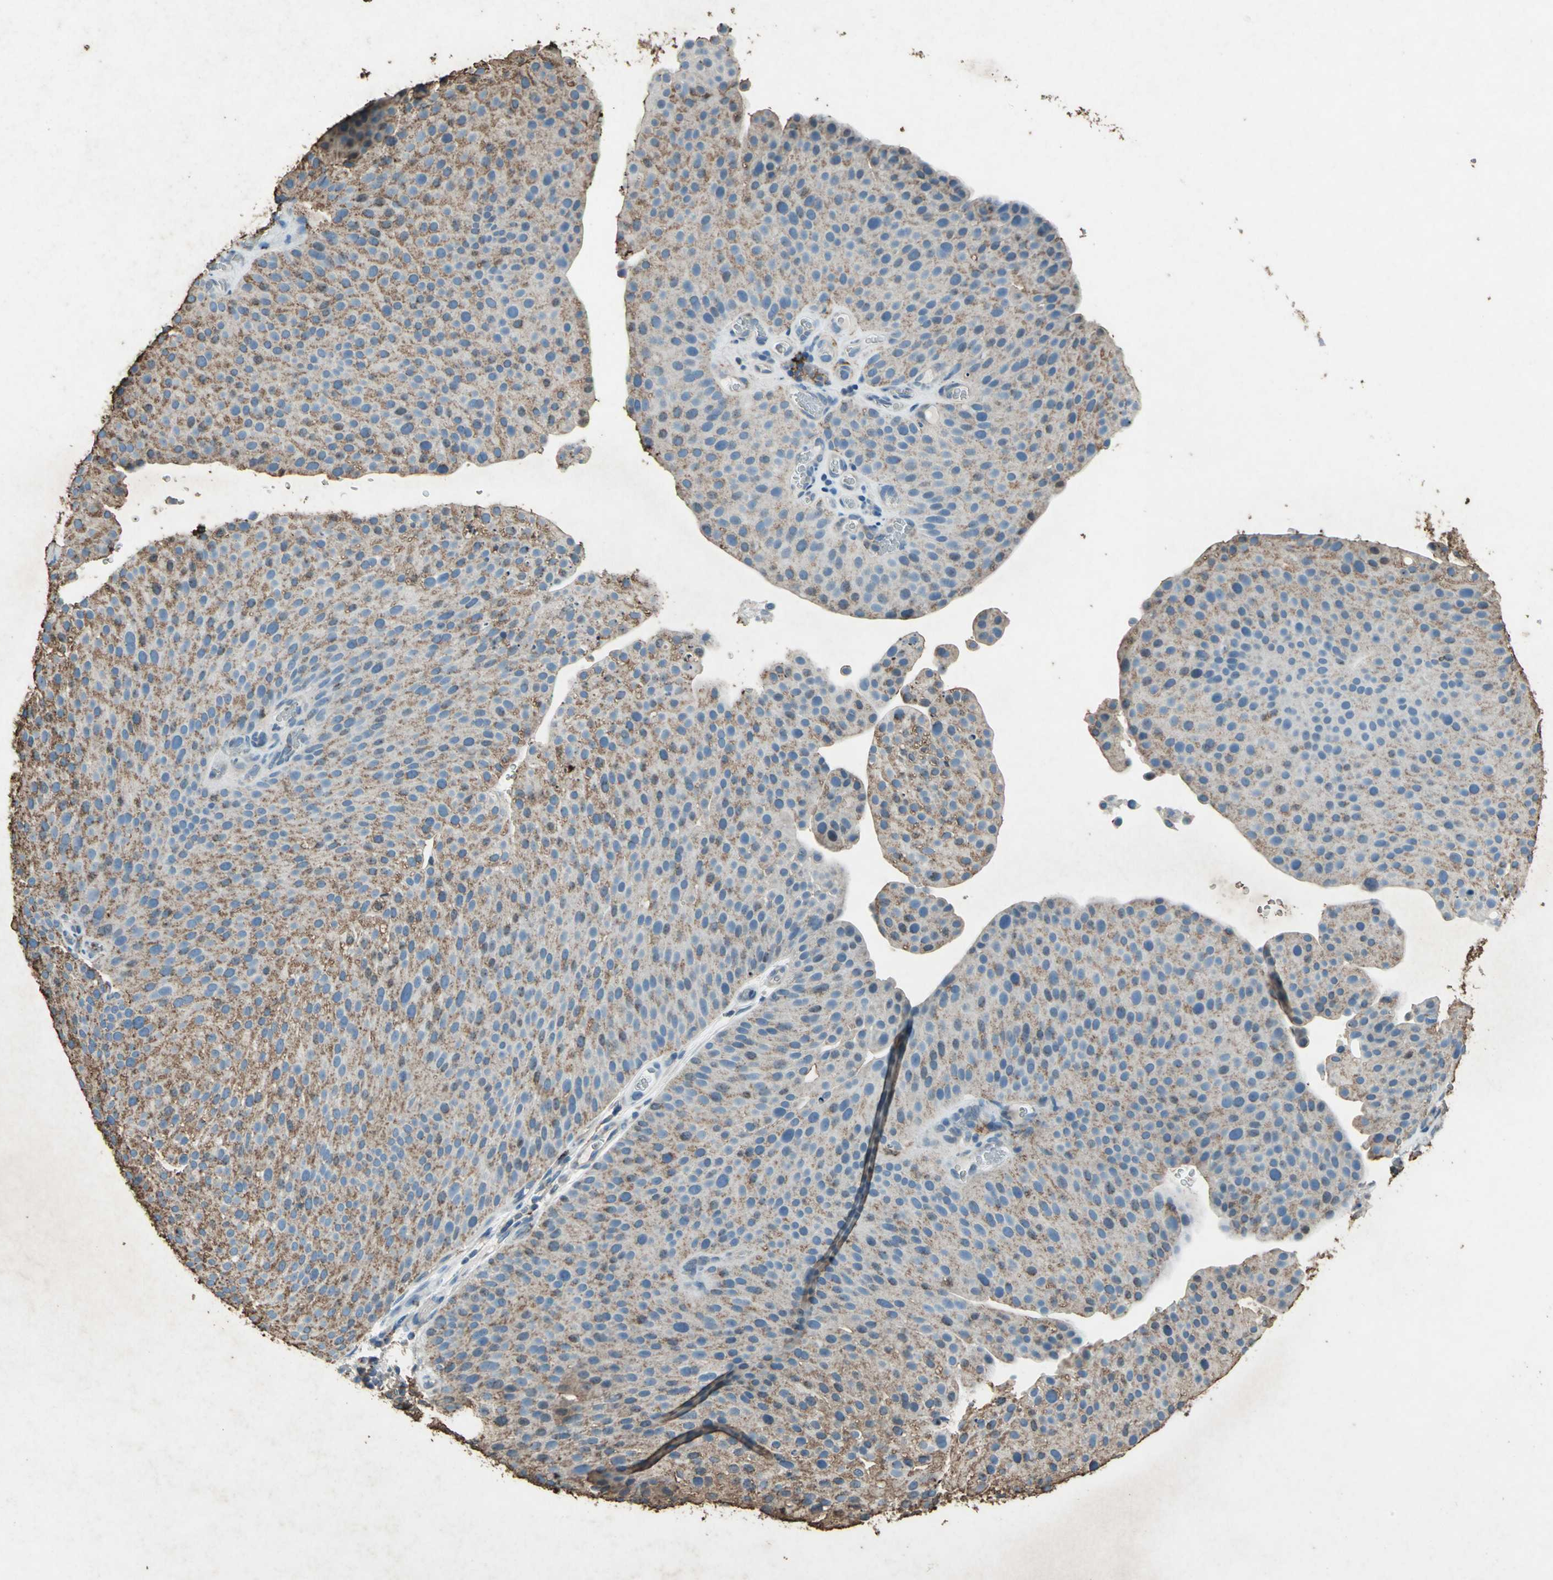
{"staining": {"intensity": "weak", "quantity": ">75%", "location": "cytoplasmic/membranous"}, "tissue": "urothelial cancer", "cell_type": "Tumor cells", "image_type": "cancer", "snomed": [{"axis": "morphology", "description": "Urothelial carcinoma, Low grade"}, {"axis": "topography", "description": "Smooth muscle"}, {"axis": "topography", "description": "Urinary bladder"}], "caption": "DAB (3,3'-diaminobenzidine) immunohistochemical staining of low-grade urothelial carcinoma demonstrates weak cytoplasmic/membranous protein staining in about >75% of tumor cells.", "gene": "CCR6", "patient": {"sex": "male", "age": 60}}